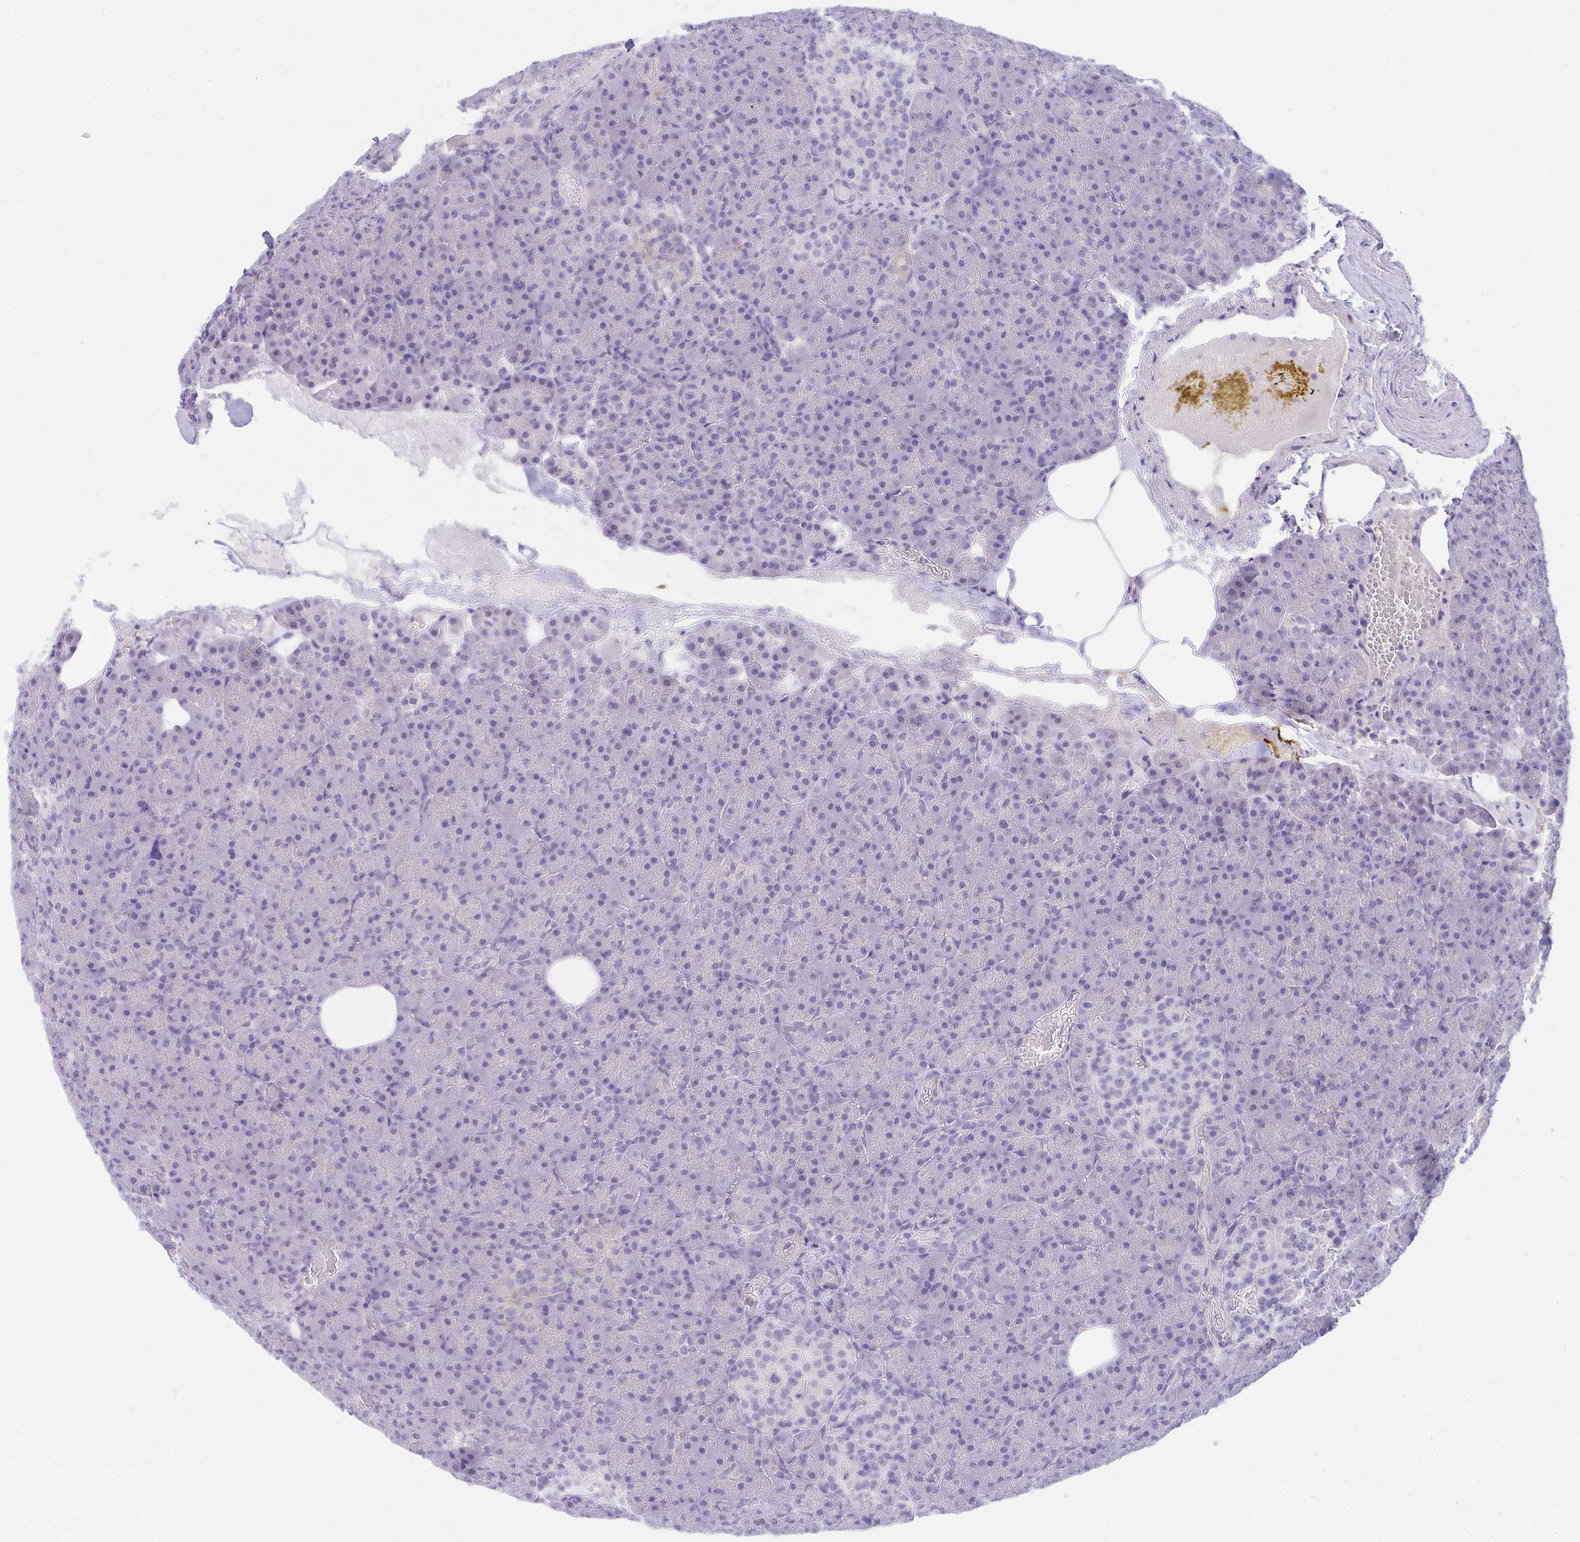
{"staining": {"intensity": "negative", "quantity": "none", "location": "none"}, "tissue": "pancreas", "cell_type": "Exocrine glandular cells", "image_type": "normal", "snomed": [{"axis": "morphology", "description": "Normal tissue, NOS"}, {"axis": "topography", "description": "Pancreas"}], "caption": "IHC histopathology image of normal pancreas: pancreas stained with DAB (3,3'-diaminobenzidine) exhibits no significant protein staining in exocrine glandular cells. (DAB immunohistochemistry (IHC), high magnification).", "gene": "LRRC36", "patient": {"sex": "female", "age": 74}}